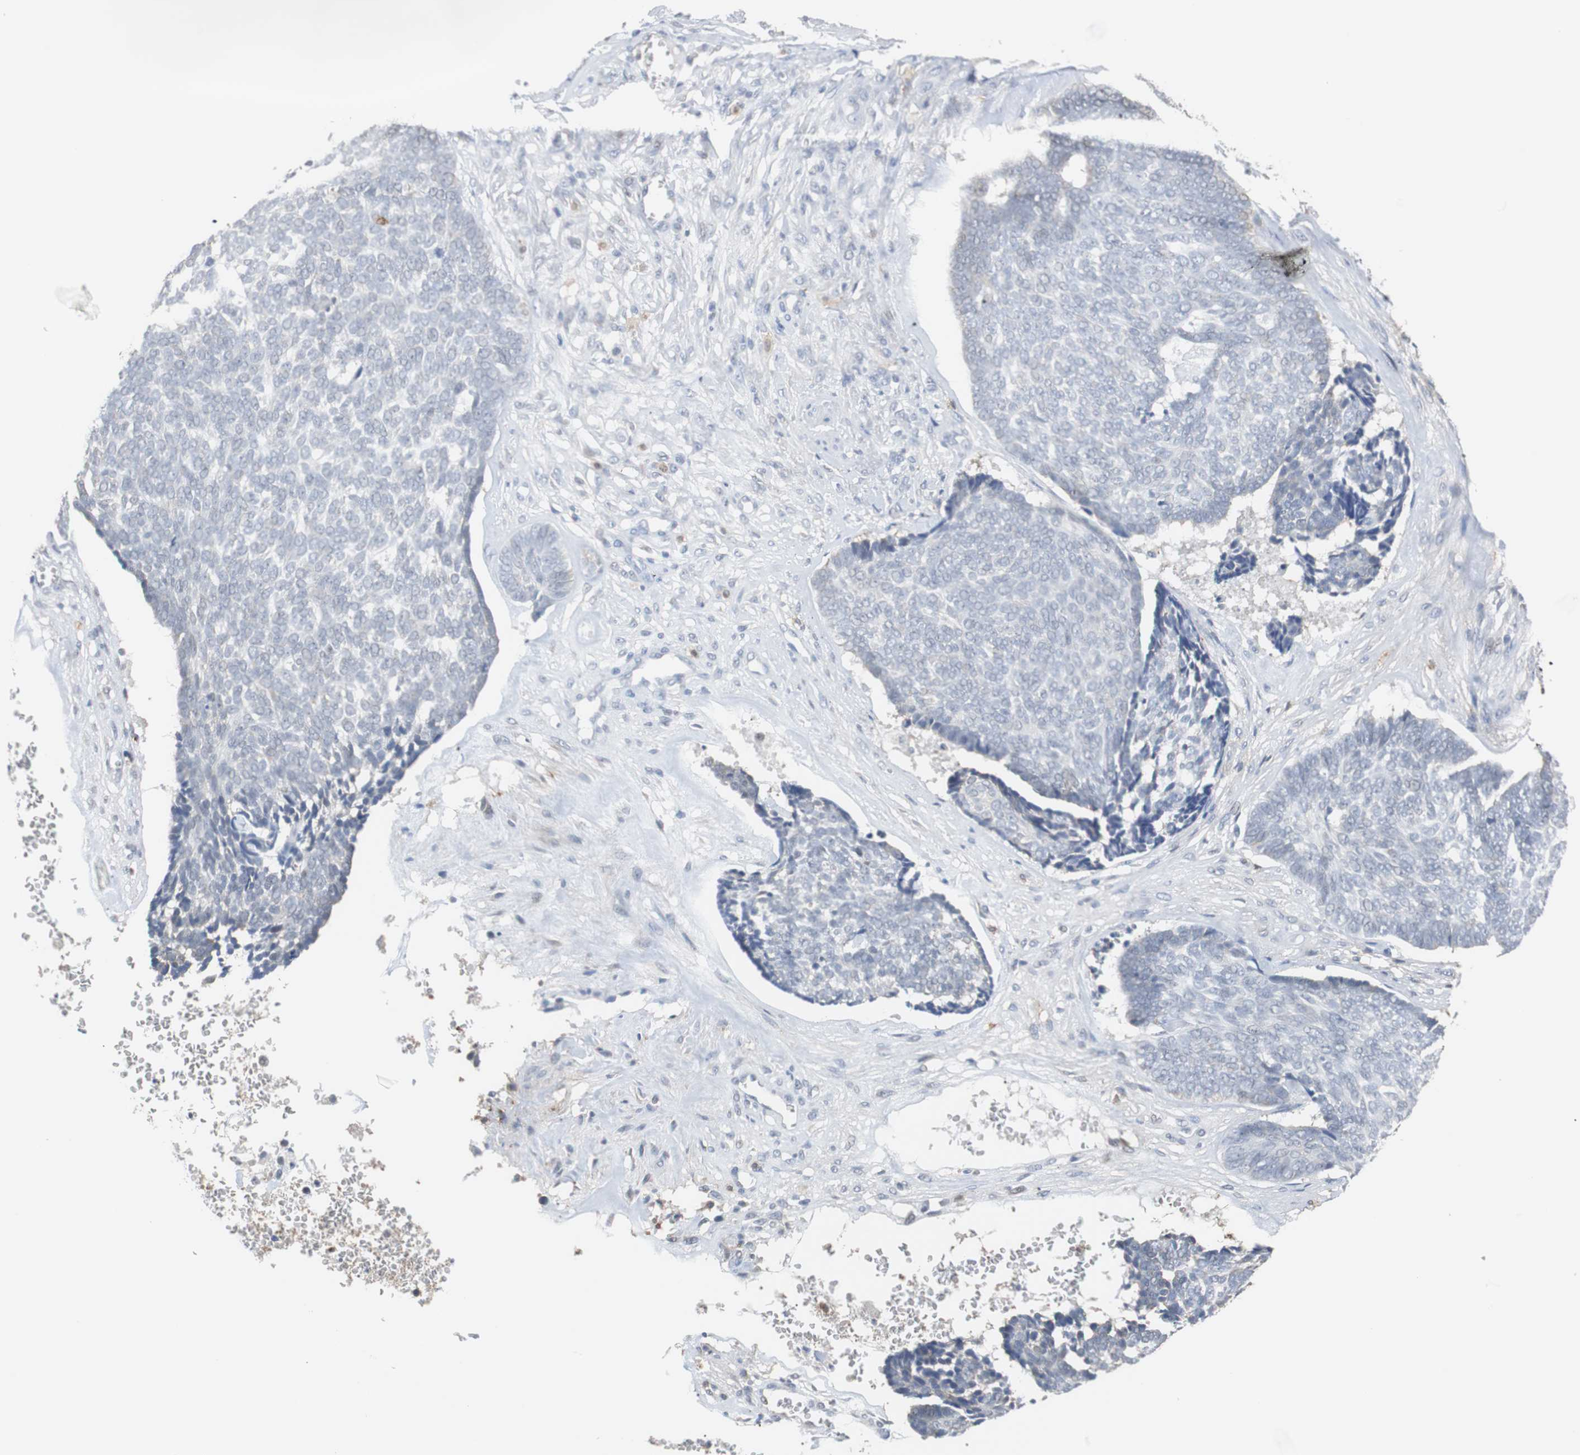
{"staining": {"intensity": "negative", "quantity": "none", "location": "none"}, "tissue": "skin cancer", "cell_type": "Tumor cells", "image_type": "cancer", "snomed": [{"axis": "morphology", "description": "Basal cell carcinoma"}, {"axis": "topography", "description": "Skin"}], "caption": "The image exhibits no significant positivity in tumor cells of skin cancer. Nuclei are stained in blue.", "gene": "SIRT1", "patient": {"sex": "male", "age": 84}}